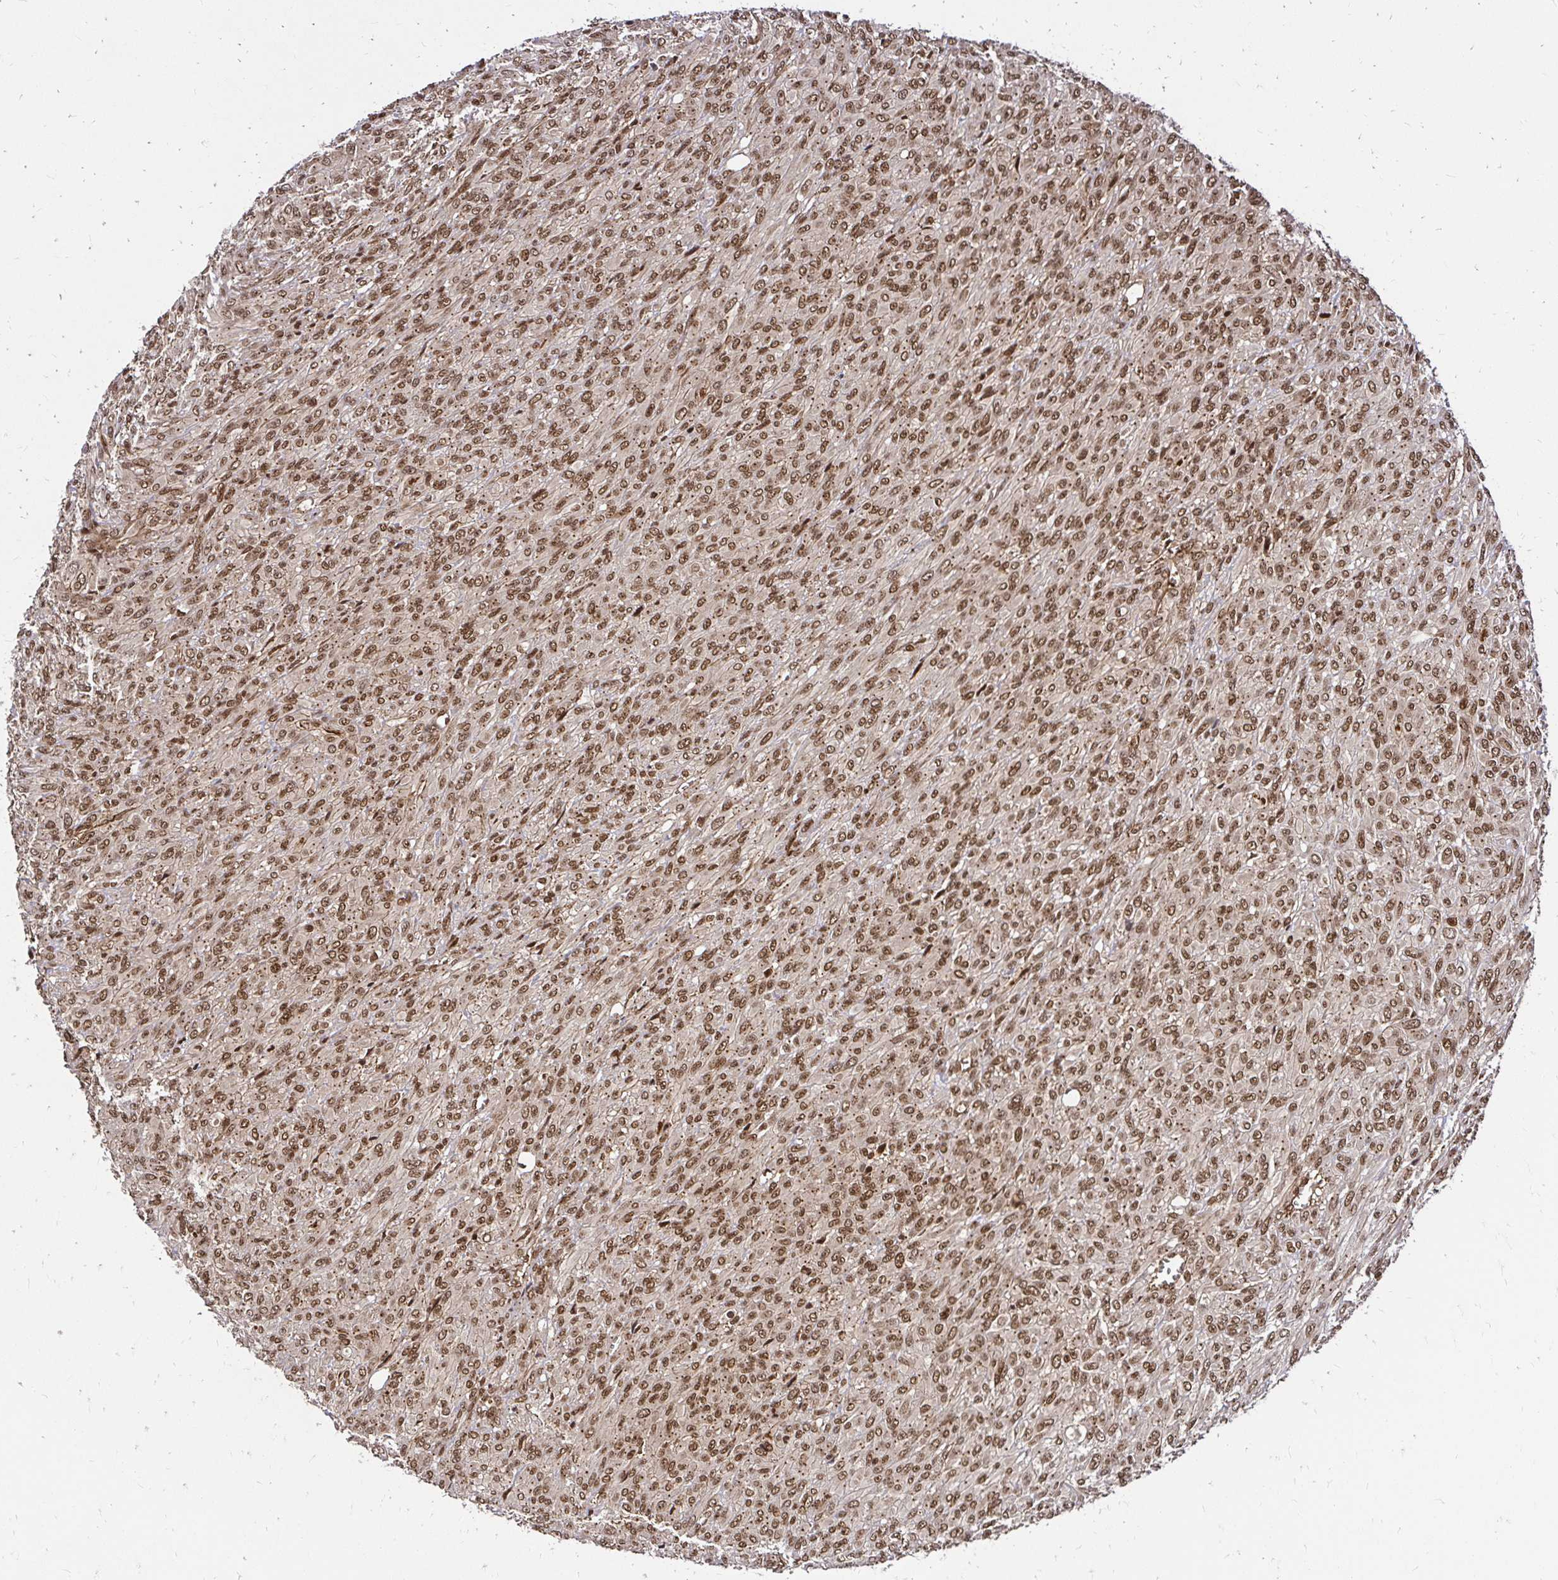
{"staining": {"intensity": "moderate", "quantity": ">75%", "location": "cytoplasmic/membranous,nuclear"}, "tissue": "renal cancer", "cell_type": "Tumor cells", "image_type": "cancer", "snomed": [{"axis": "morphology", "description": "Adenocarcinoma, NOS"}, {"axis": "topography", "description": "Kidney"}], "caption": "Human renal cancer (adenocarcinoma) stained with a protein marker demonstrates moderate staining in tumor cells.", "gene": "GLYR1", "patient": {"sex": "male", "age": 58}}